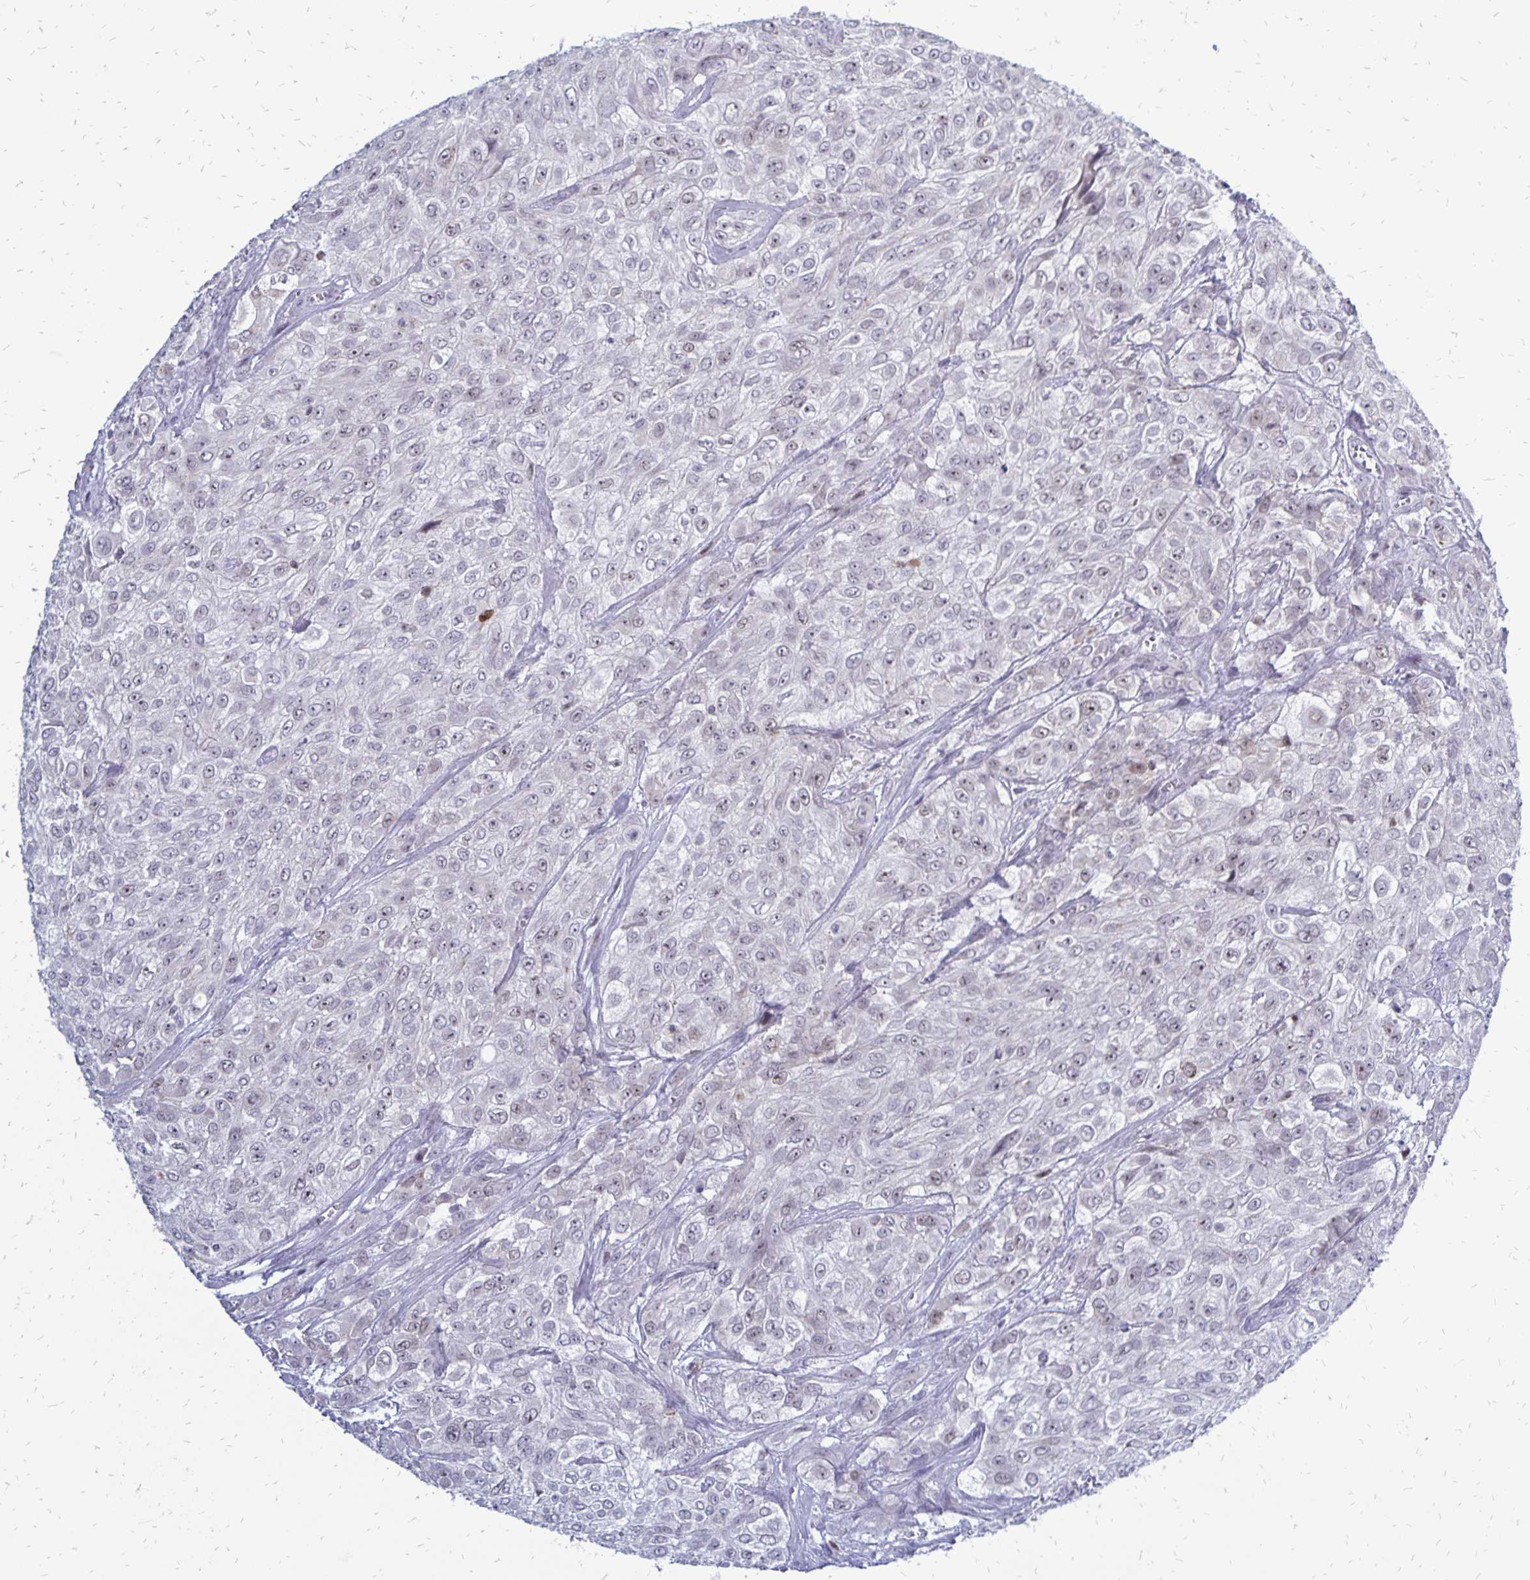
{"staining": {"intensity": "negative", "quantity": "none", "location": "none"}, "tissue": "urothelial cancer", "cell_type": "Tumor cells", "image_type": "cancer", "snomed": [{"axis": "morphology", "description": "Urothelial carcinoma, High grade"}, {"axis": "topography", "description": "Urinary bladder"}], "caption": "High-grade urothelial carcinoma was stained to show a protein in brown. There is no significant staining in tumor cells.", "gene": "DCK", "patient": {"sex": "male", "age": 57}}